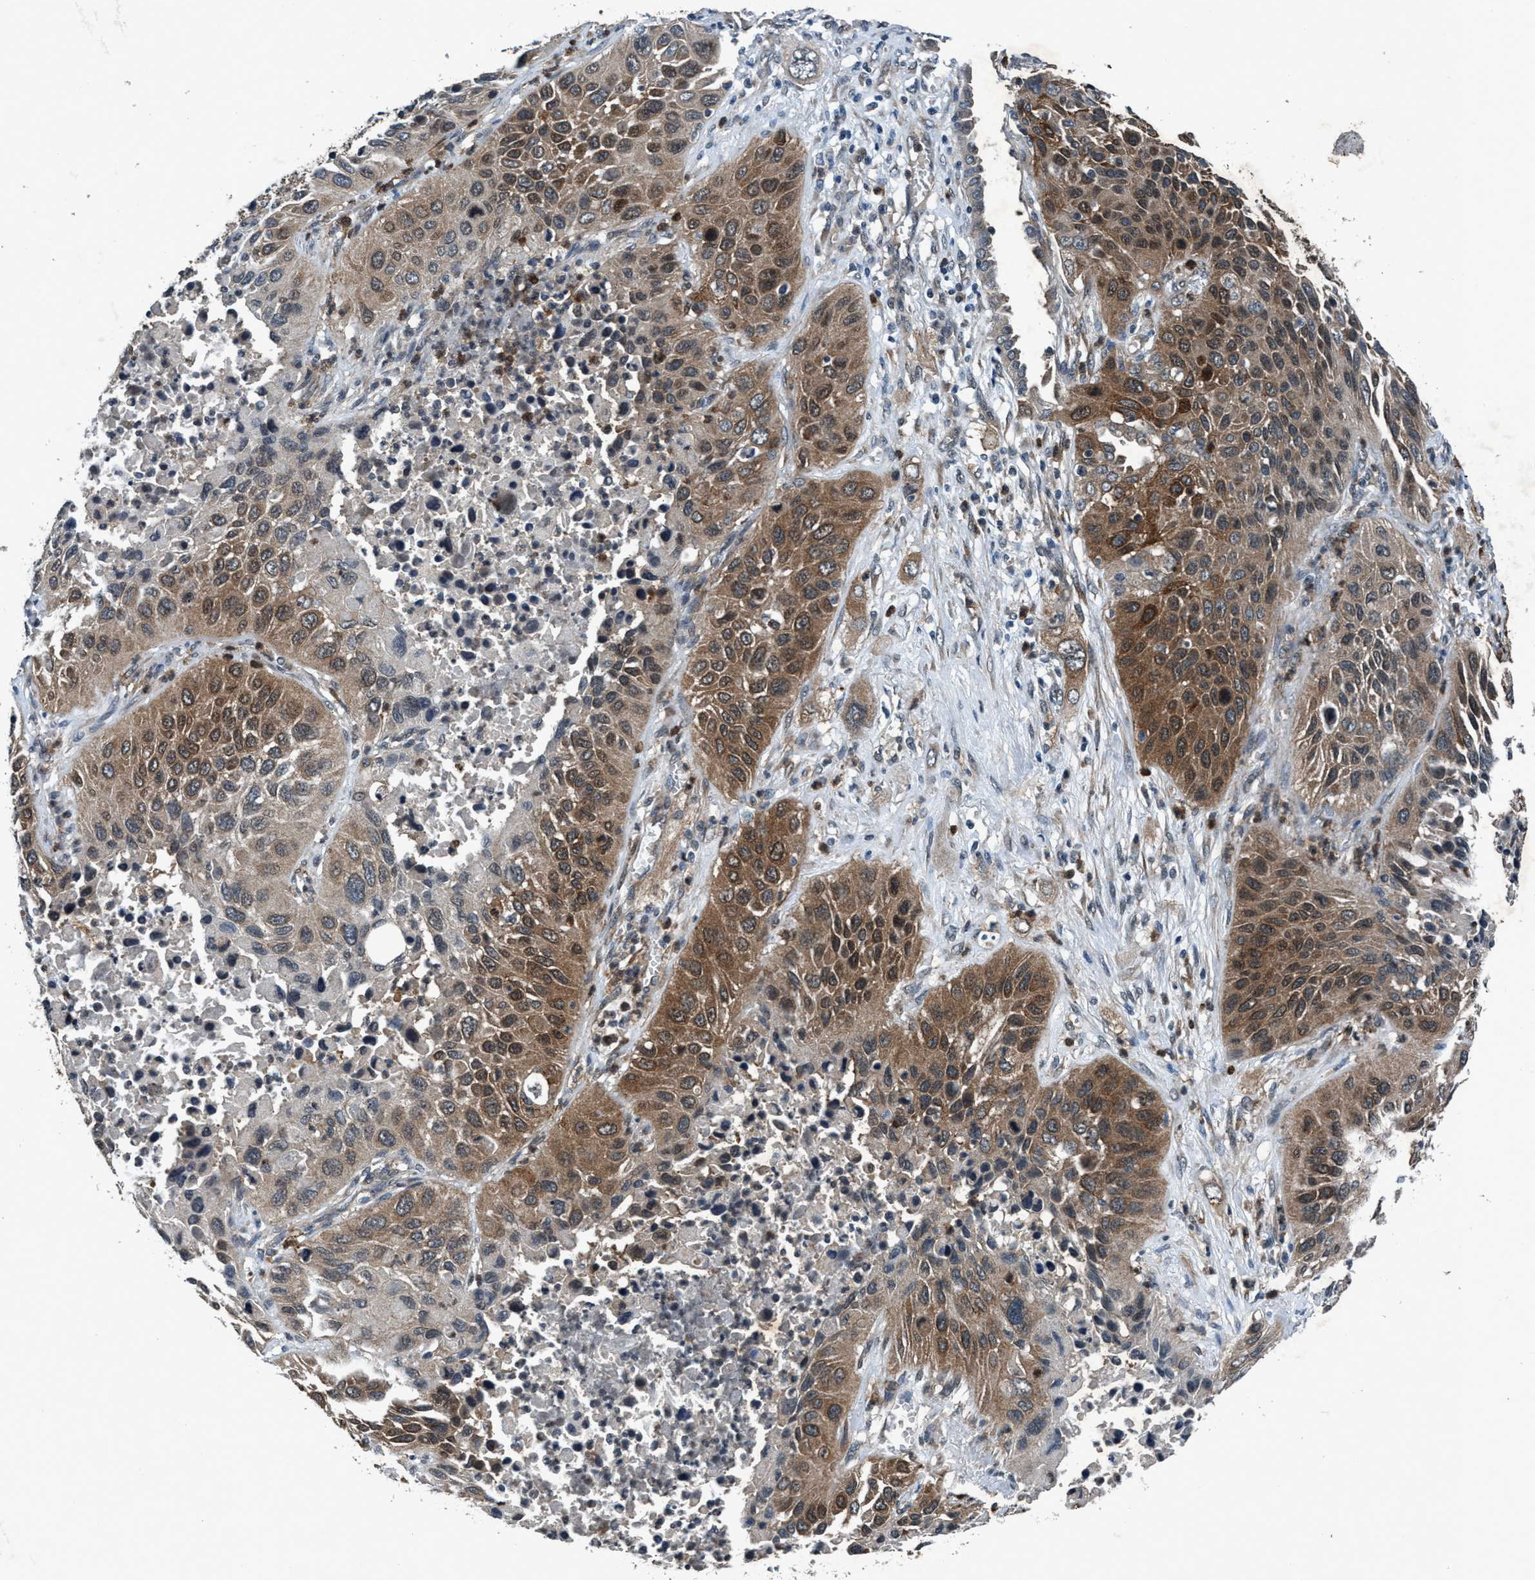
{"staining": {"intensity": "moderate", "quantity": ">75%", "location": "cytoplasmic/membranous,nuclear"}, "tissue": "lung cancer", "cell_type": "Tumor cells", "image_type": "cancer", "snomed": [{"axis": "morphology", "description": "Squamous cell carcinoma, NOS"}, {"axis": "topography", "description": "Lung"}], "caption": "The micrograph shows a brown stain indicating the presence of a protein in the cytoplasmic/membranous and nuclear of tumor cells in squamous cell carcinoma (lung).", "gene": "AKT1S1", "patient": {"sex": "female", "age": 76}}